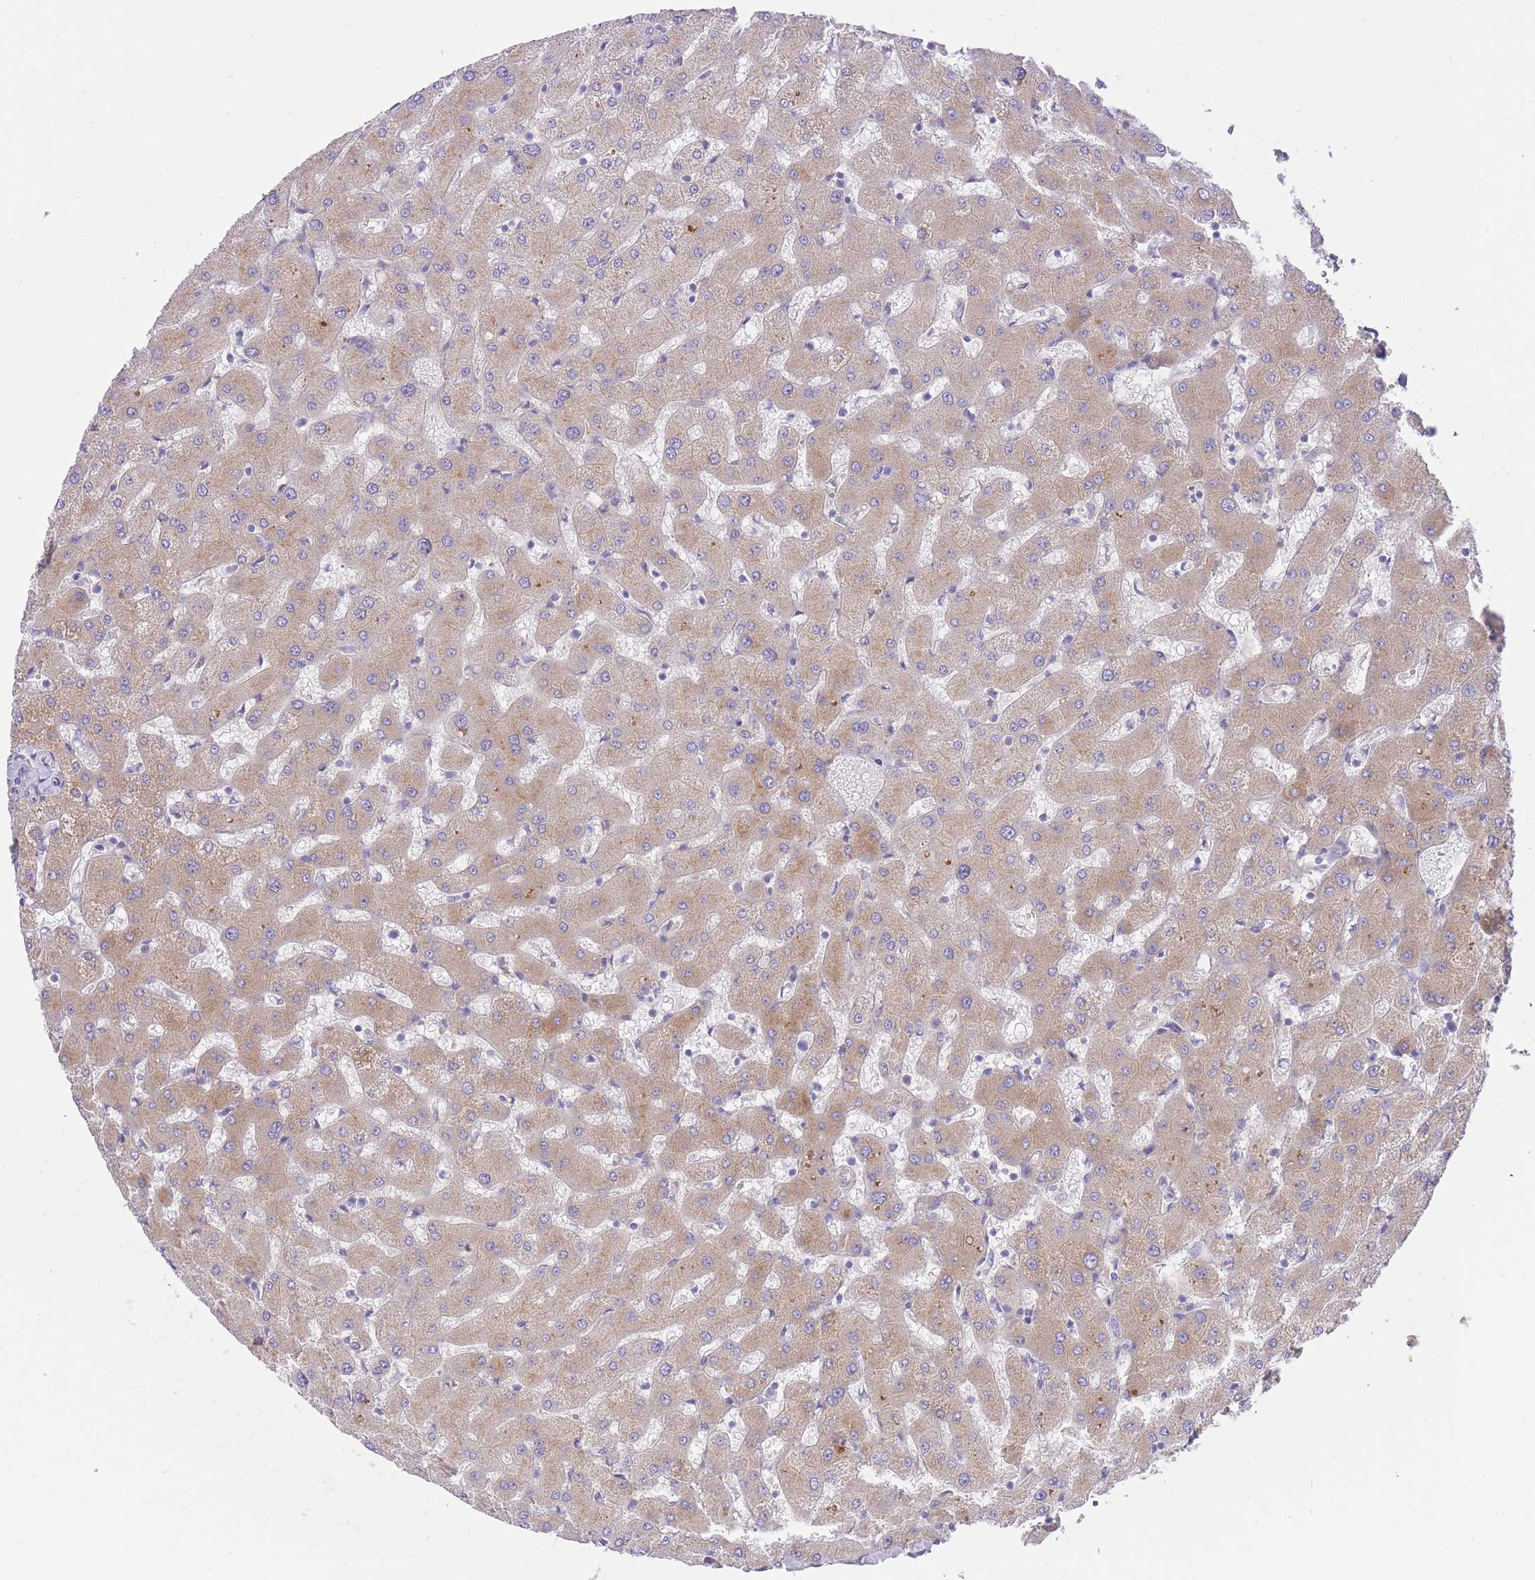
{"staining": {"intensity": "negative", "quantity": "none", "location": "none"}, "tissue": "liver", "cell_type": "Cholangiocytes", "image_type": "normal", "snomed": [{"axis": "morphology", "description": "Normal tissue, NOS"}, {"axis": "topography", "description": "Liver"}], "caption": "This is an IHC image of normal liver. There is no staining in cholangiocytes.", "gene": "HRG", "patient": {"sex": "female", "age": 63}}